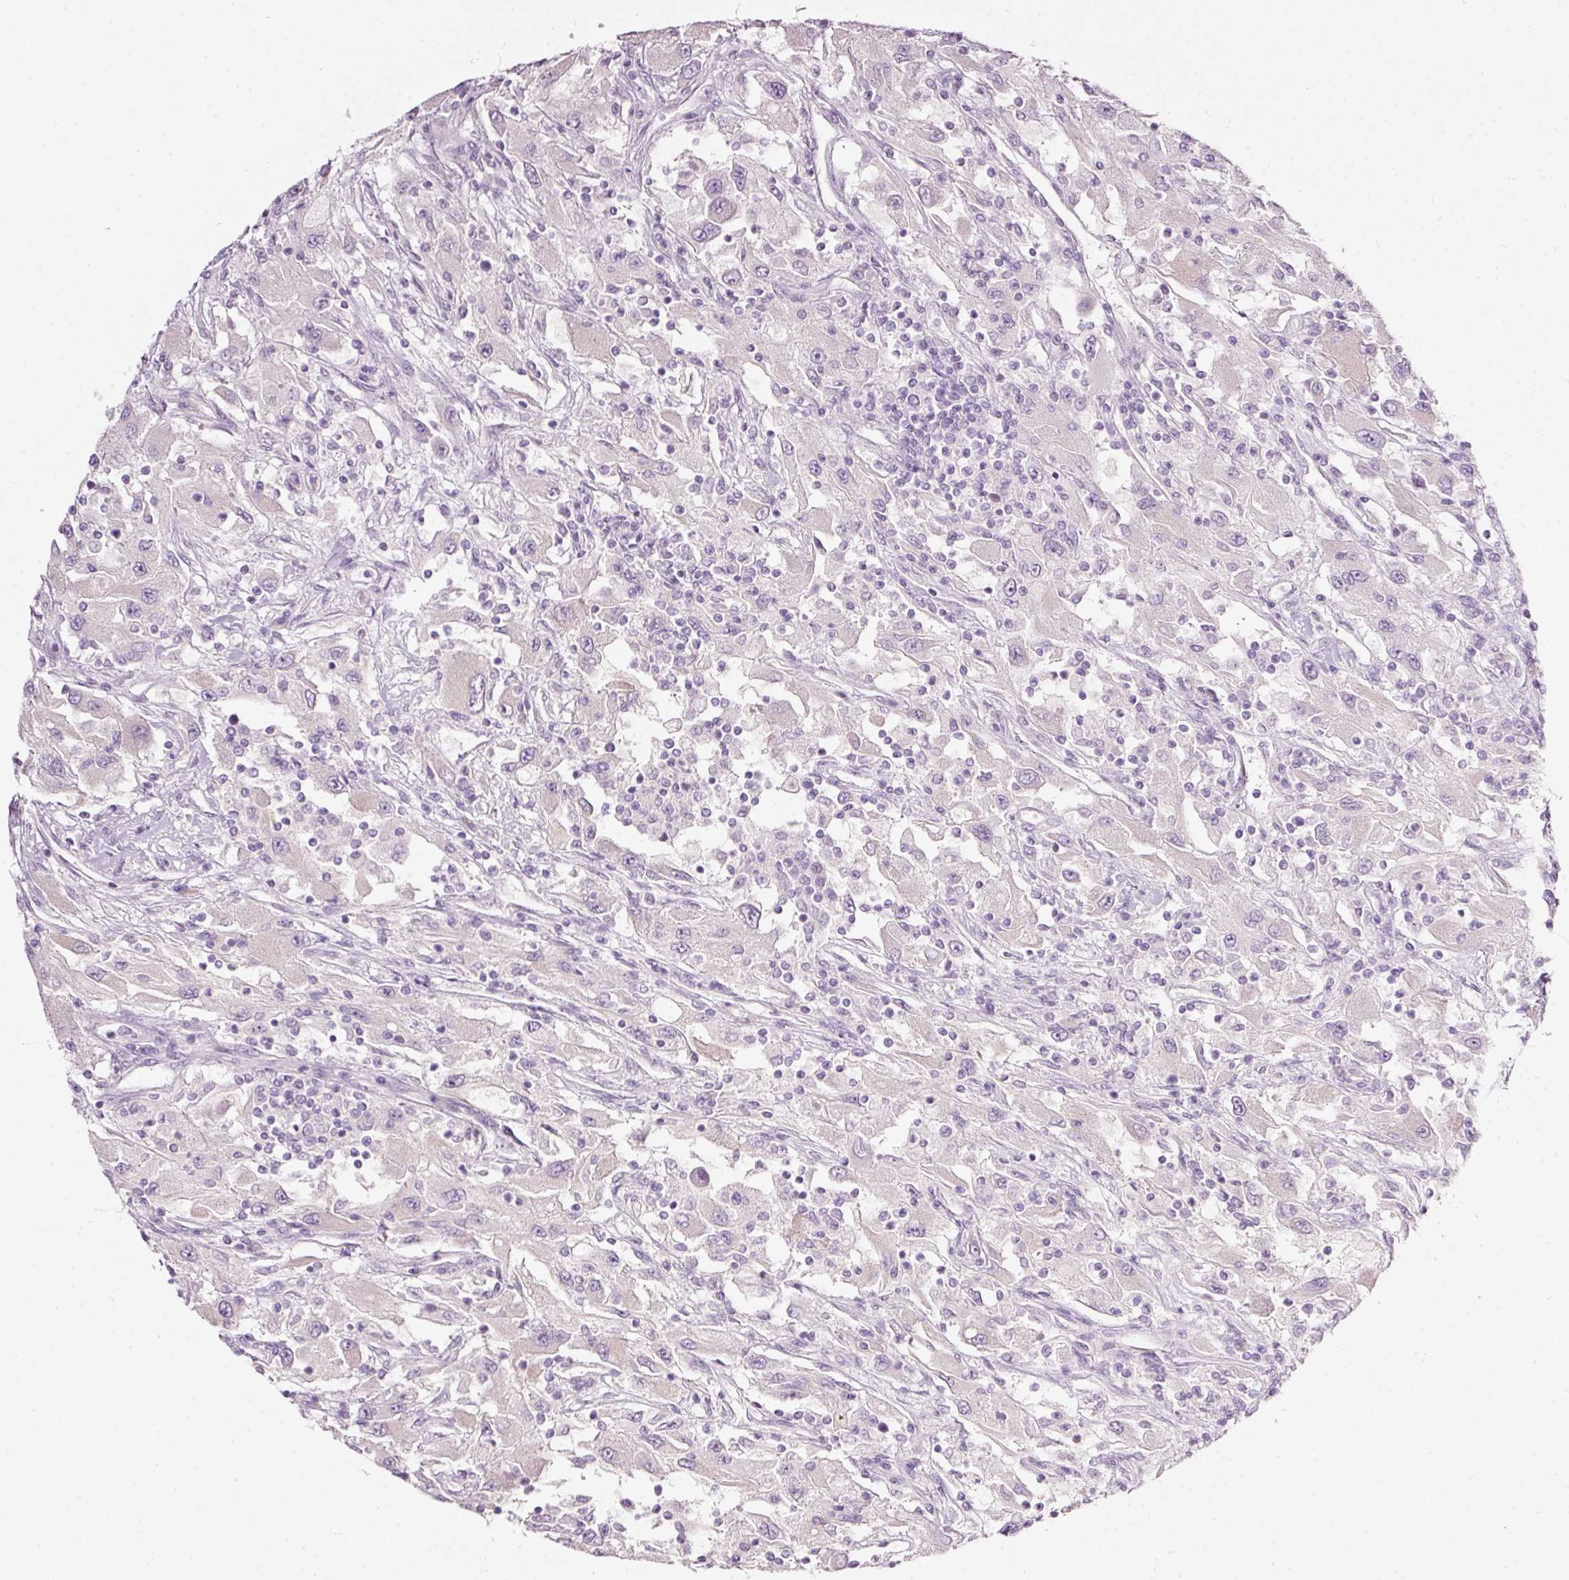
{"staining": {"intensity": "negative", "quantity": "none", "location": "none"}, "tissue": "renal cancer", "cell_type": "Tumor cells", "image_type": "cancer", "snomed": [{"axis": "morphology", "description": "Adenocarcinoma, NOS"}, {"axis": "topography", "description": "Kidney"}], "caption": "The immunohistochemistry (IHC) photomicrograph has no significant staining in tumor cells of renal cancer (adenocarcinoma) tissue. Brightfield microscopy of immunohistochemistry stained with DAB (3,3'-diaminobenzidine) (brown) and hematoxylin (blue), captured at high magnification.", "gene": "PDXDC1", "patient": {"sex": "female", "age": 67}}